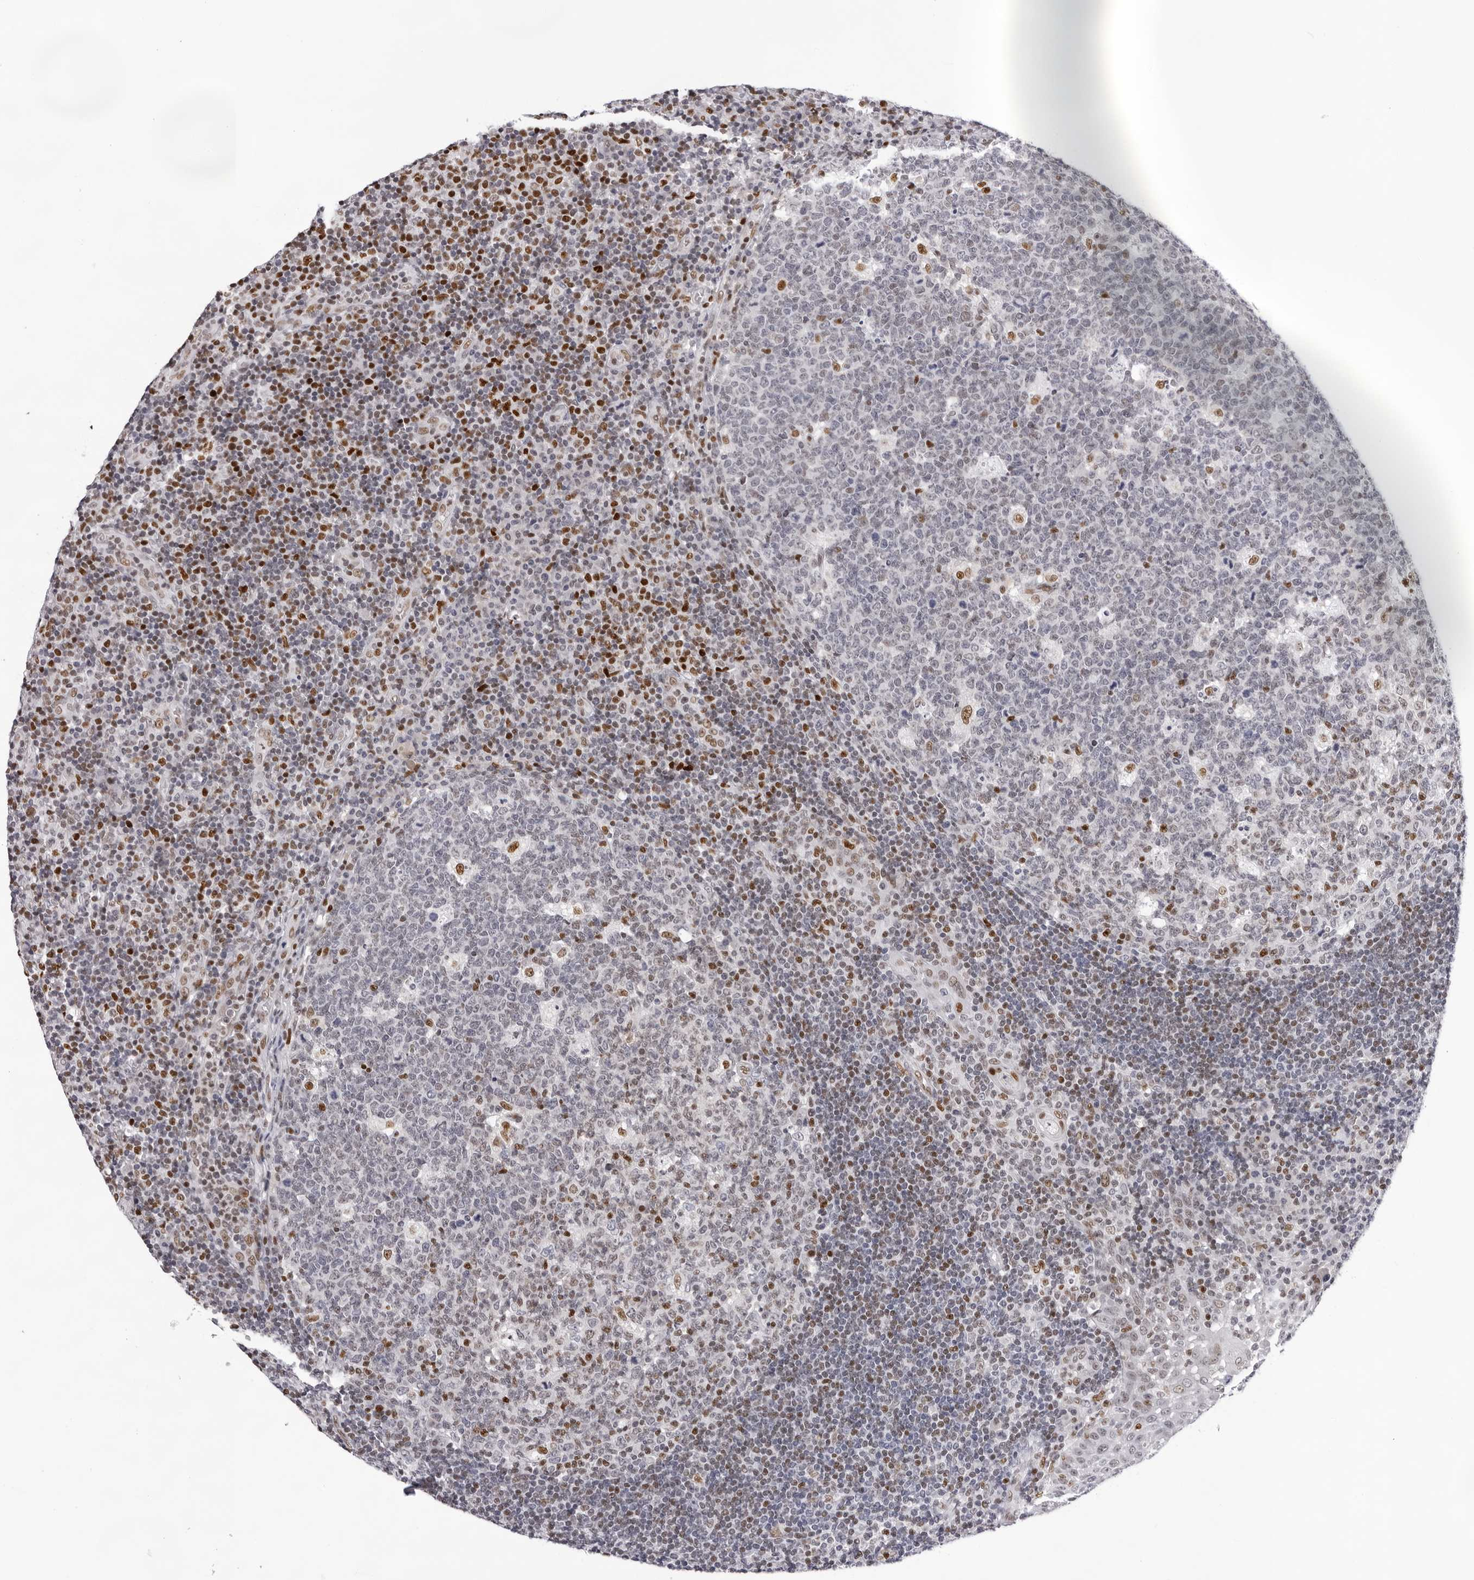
{"staining": {"intensity": "moderate", "quantity": "<25%", "location": "nuclear"}, "tissue": "tonsil", "cell_type": "Germinal center cells", "image_type": "normal", "snomed": [{"axis": "morphology", "description": "Normal tissue, NOS"}, {"axis": "topography", "description": "Tonsil"}], "caption": "This is an image of immunohistochemistry staining of unremarkable tonsil, which shows moderate staining in the nuclear of germinal center cells.", "gene": "OGG1", "patient": {"sex": "female", "age": 40}}